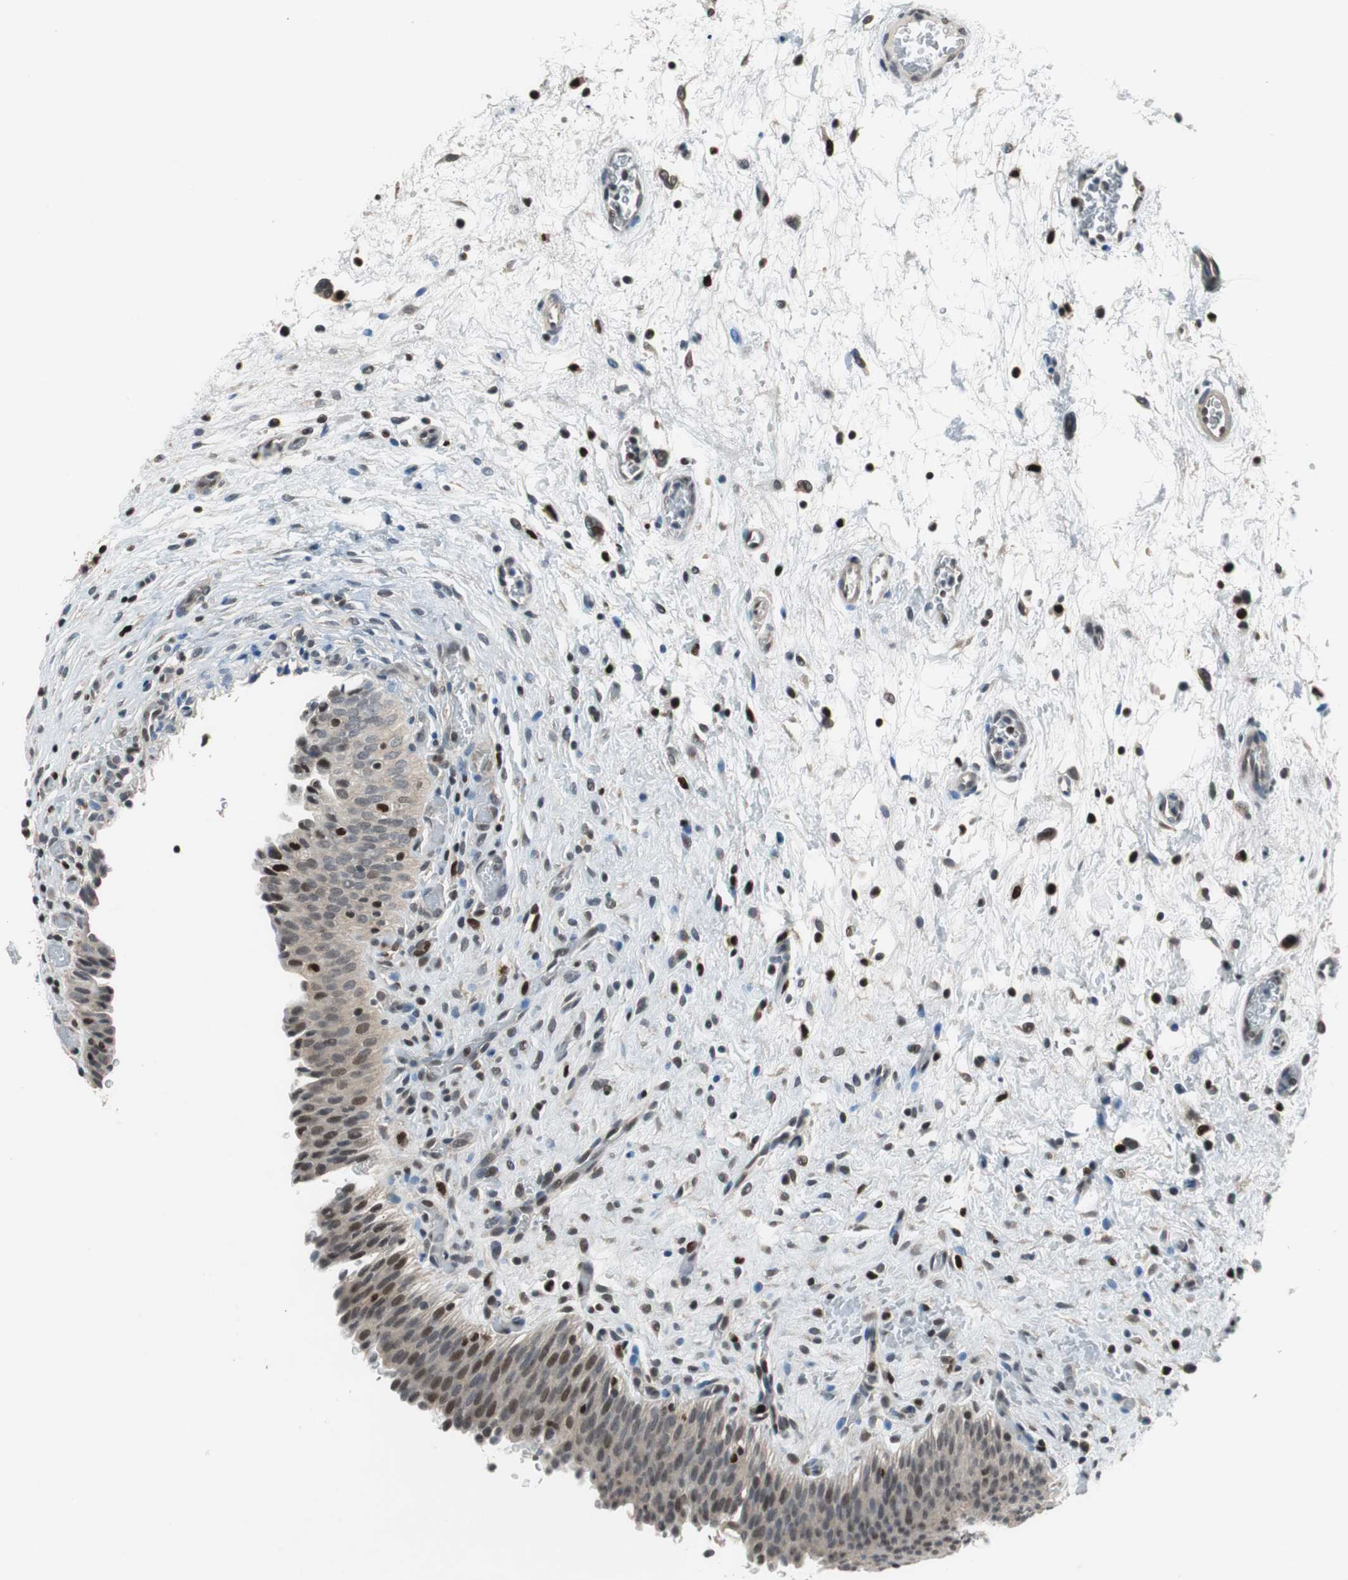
{"staining": {"intensity": "moderate", "quantity": "25%-75%", "location": "cytoplasmic/membranous,nuclear"}, "tissue": "urinary bladder", "cell_type": "Urothelial cells", "image_type": "normal", "snomed": [{"axis": "morphology", "description": "Normal tissue, NOS"}, {"axis": "topography", "description": "Urinary bladder"}], "caption": "Moderate cytoplasmic/membranous,nuclear staining for a protein is appreciated in approximately 25%-75% of urothelial cells of normal urinary bladder using immunohistochemistry (IHC).", "gene": "MAFB", "patient": {"sex": "male", "age": 51}}